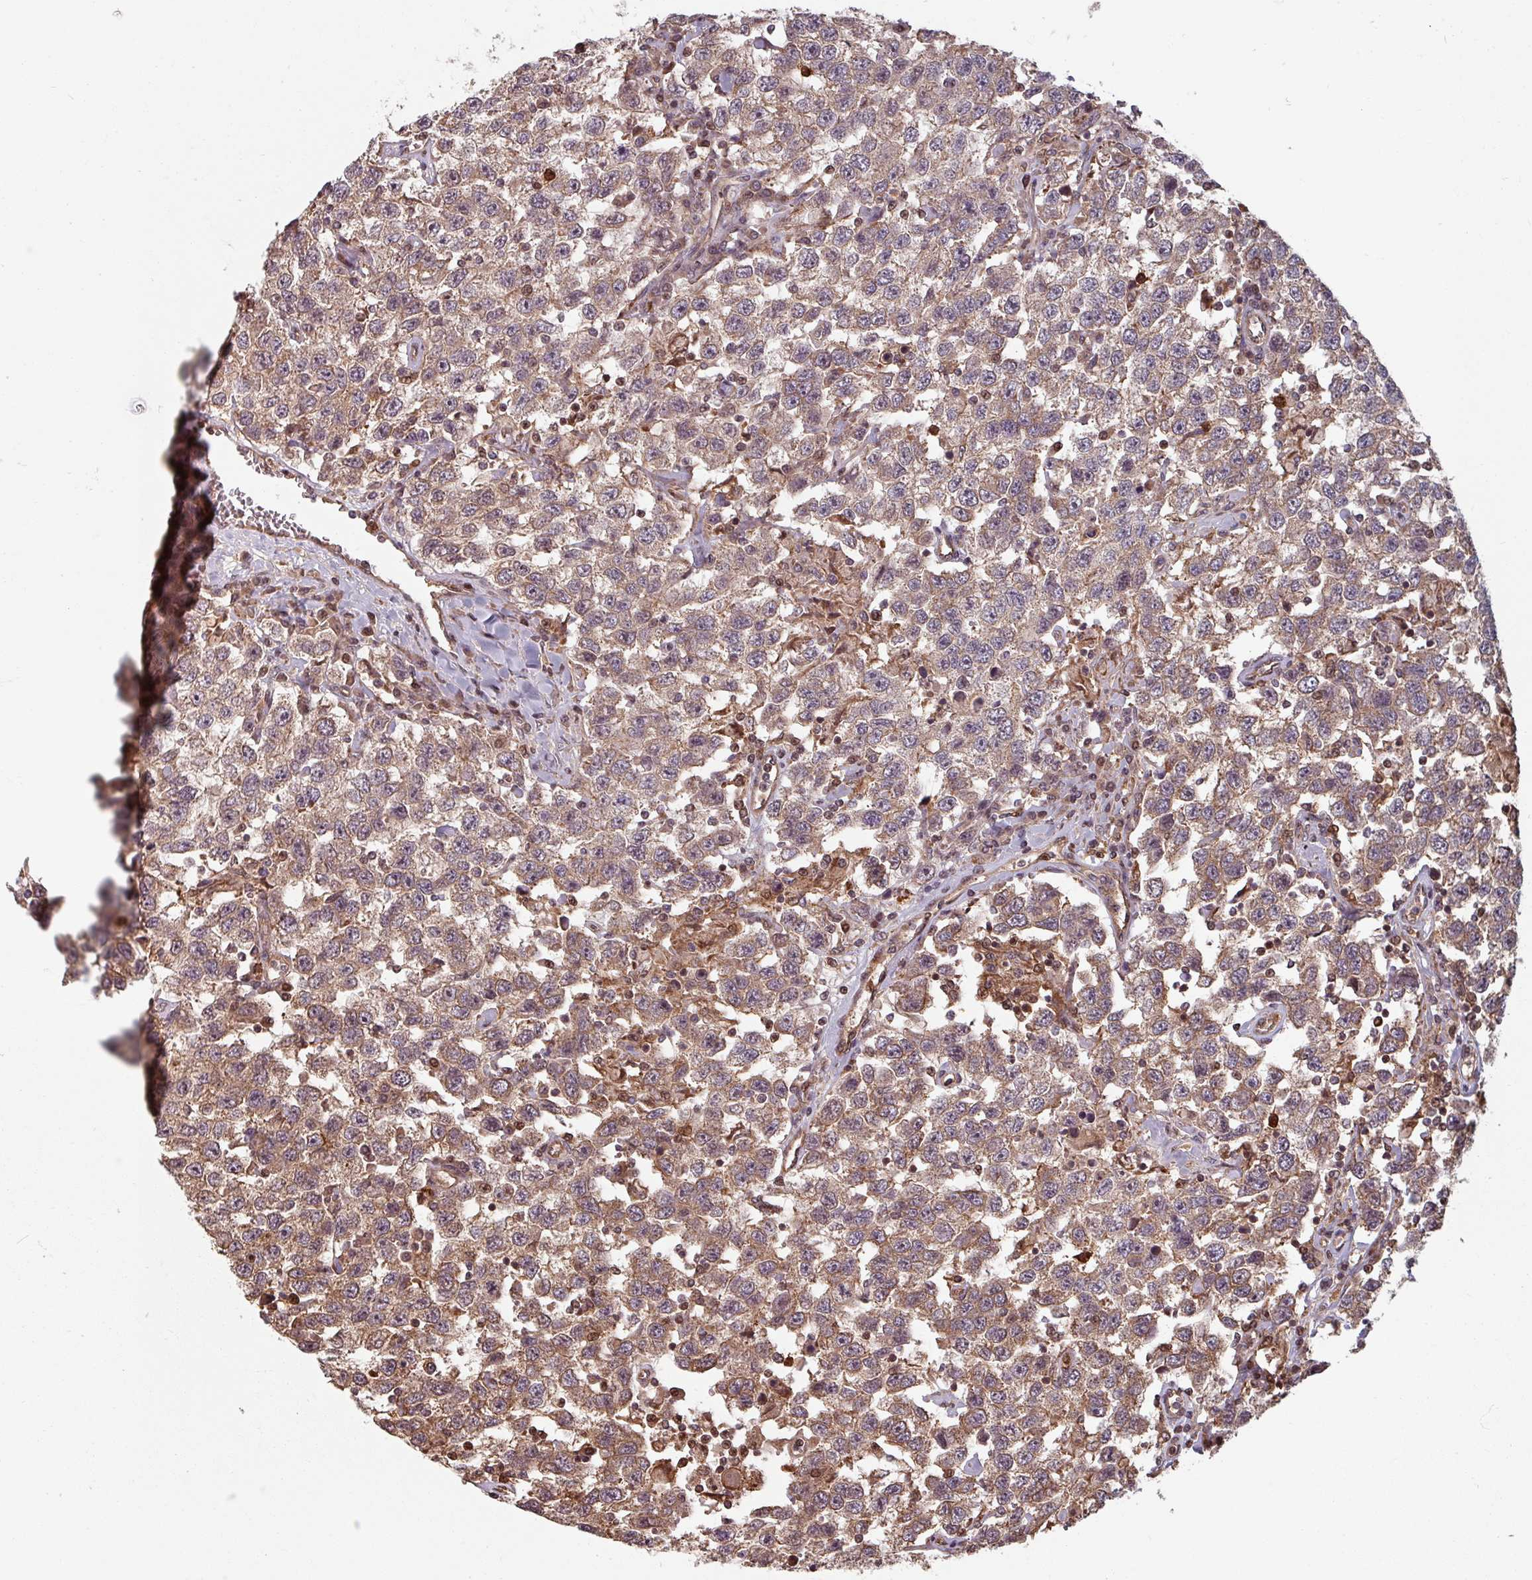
{"staining": {"intensity": "weak", "quantity": ">75%", "location": "cytoplasmic/membranous"}, "tissue": "testis cancer", "cell_type": "Tumor cells", "image_type": "cancer", "snomed": [{"axis": "morphology", "description": "Seminoma, NOS"}, {"axis": "topography", "description": "Testis"}], "caption": "Protein staining of testis seminoma tissue reveals weak cytoplasmic/membranous expression in approximately >75% of tumor cells.", "gene": "EID1", "patient": {"sex": "male", "age": 41}}